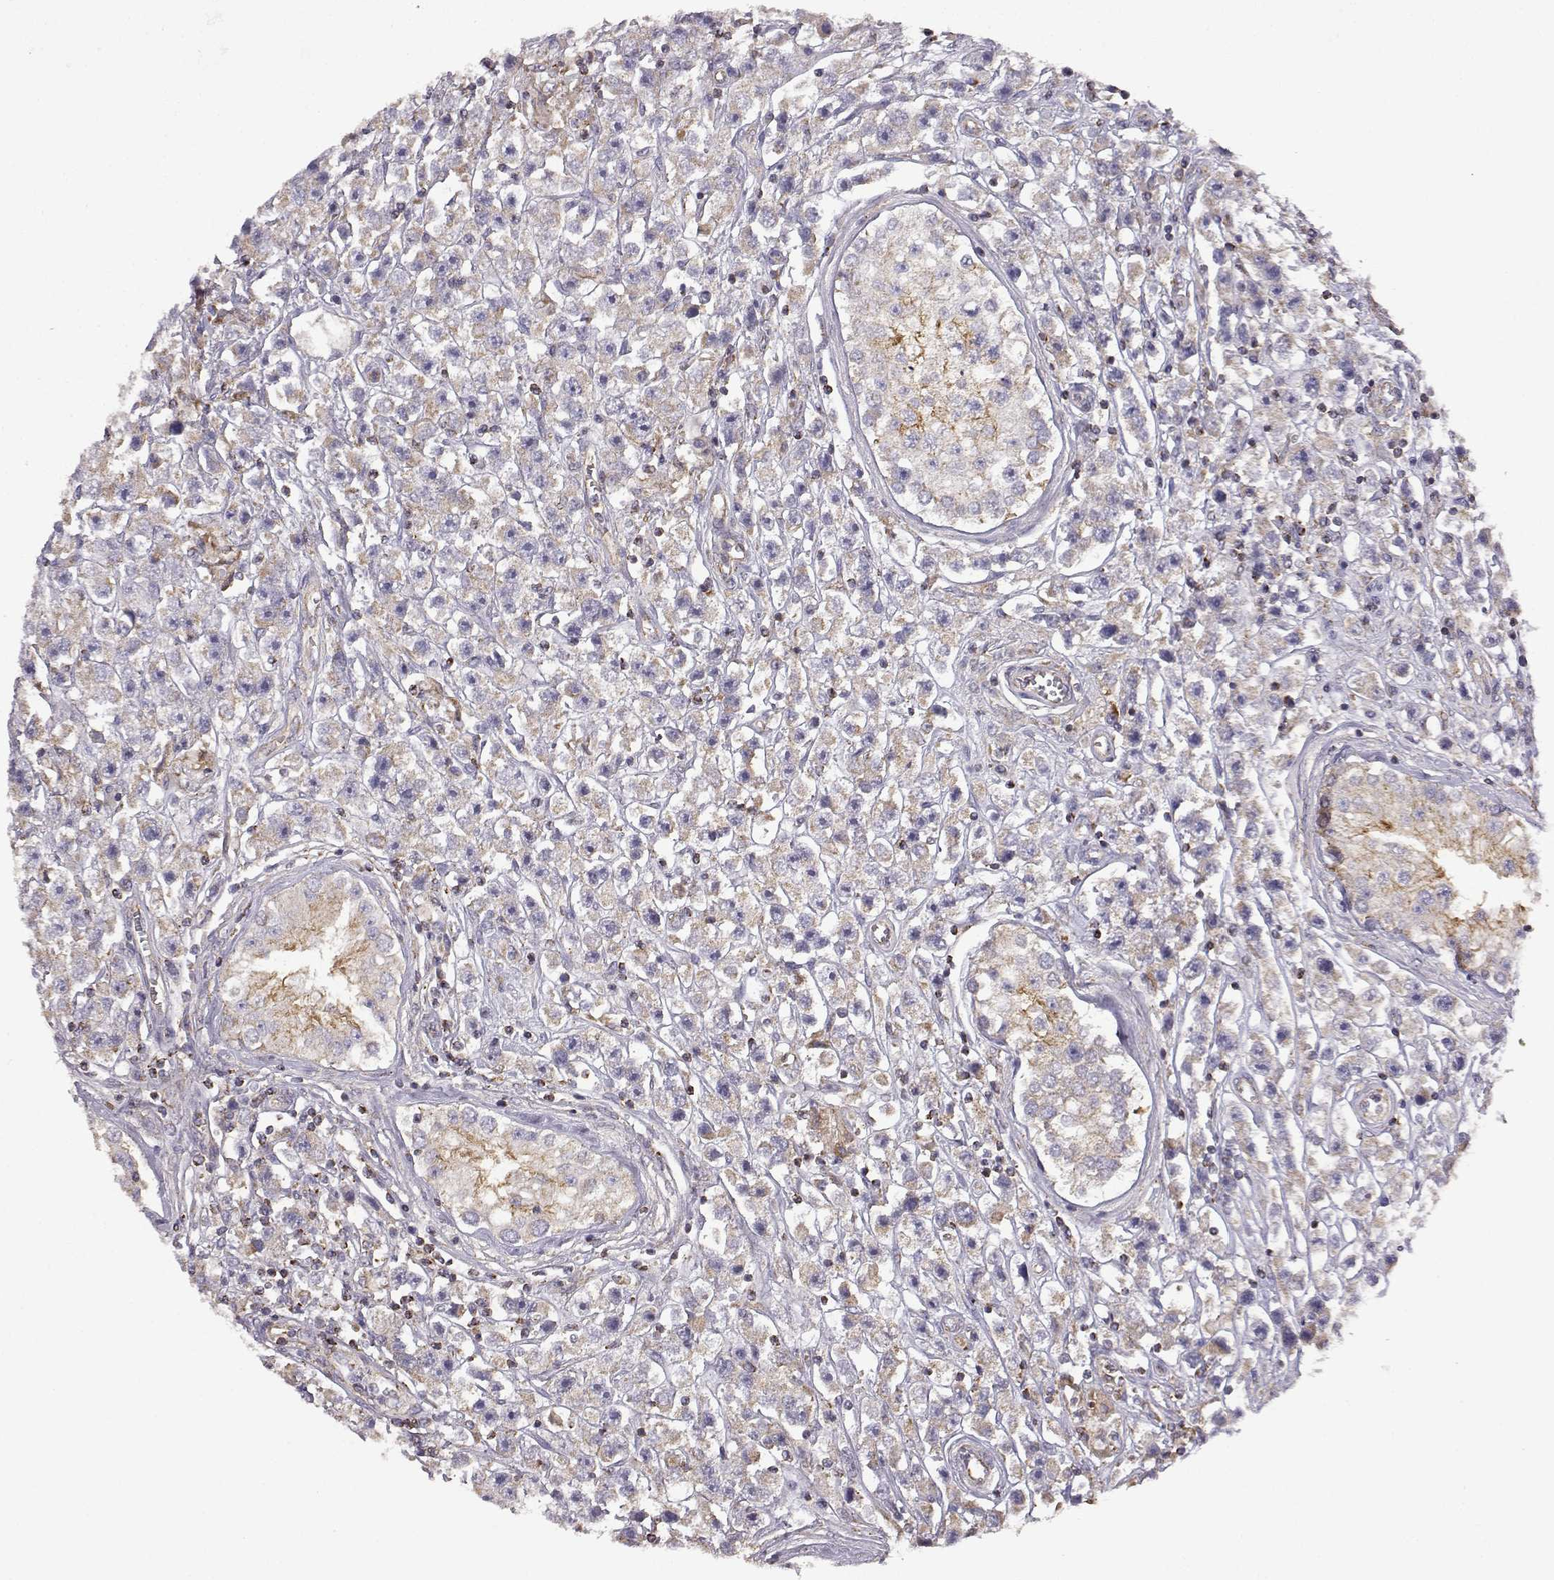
{"staining": {"intensity": "weak", "quantity": "<25%", "location": "cytoplasmic/membranous"}, "tissue": "testis cancer", "cell_type": "Tumor cells", "image_type": "cancer", "snomed": [{"axis": "morphology", "description": "Seminoma, NOS"}, {"axis": "topography", "description": "Testis"}], "caption": "Micrograph shows no significant protein positivity in tumor cells of seminoma (testis). (IHC, brightfield microscopy, high magnification).", "gene": "DDC", "patient": {"sex": "male", "age": 45}}